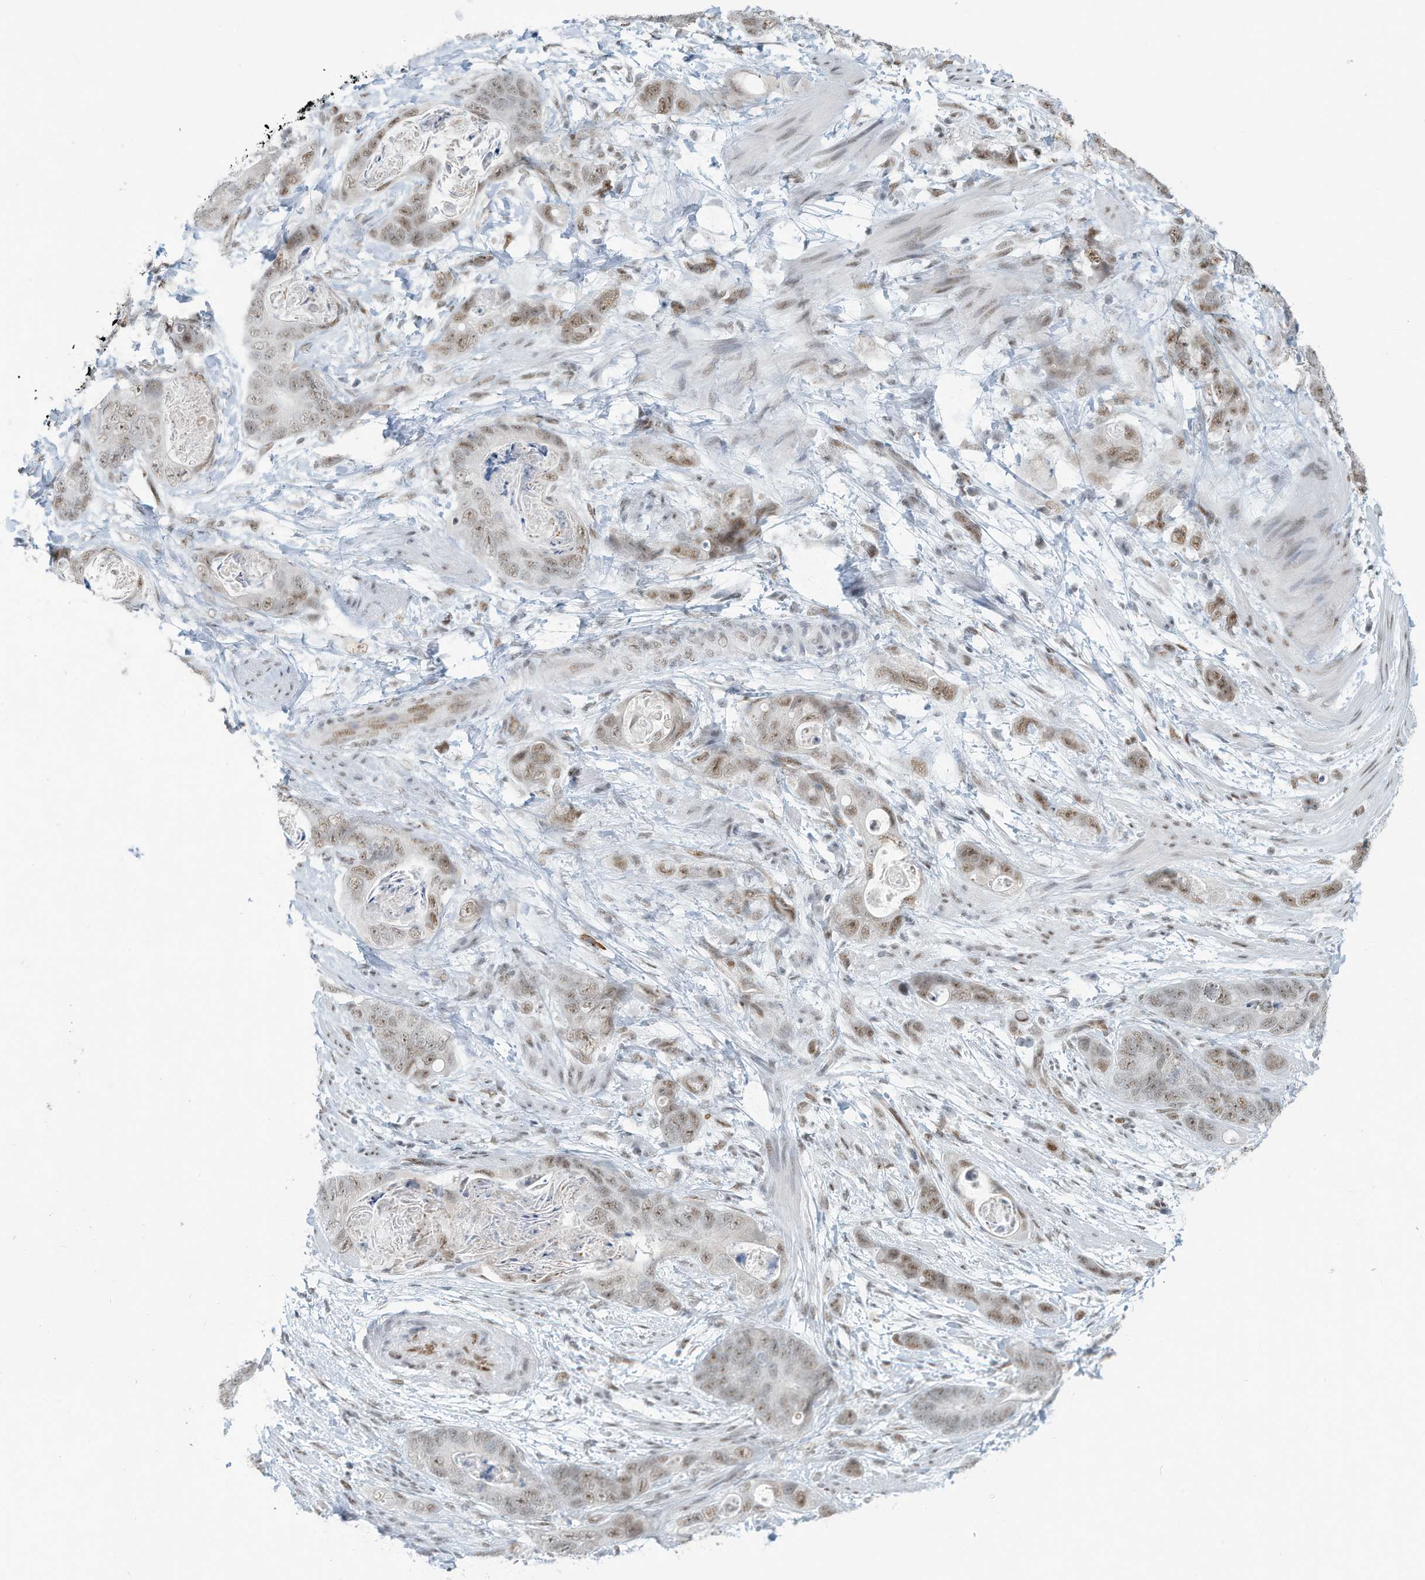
{"staining": {"intensity": "moderate", "quantity": ">75%", "location": "nuclear"}, "tissue": "stomach cancer", "cell_type": "Tumor cells", "image_type": "cancer", "snomed": [{"axis": "morphology", "description": "Adenocarcinoma, NOS"}, {"axis": "topography", "description": "Stomach"}], "caption": "Immunohistochemical staining of stomach adenocarcinoma reveals medium levels of moderate nuclear protein expression in approximately >75% of tumor cells. Nuclei are stained in blue.", "gene": "SARNP", "patient": {"sex": "female", "age": 89}}